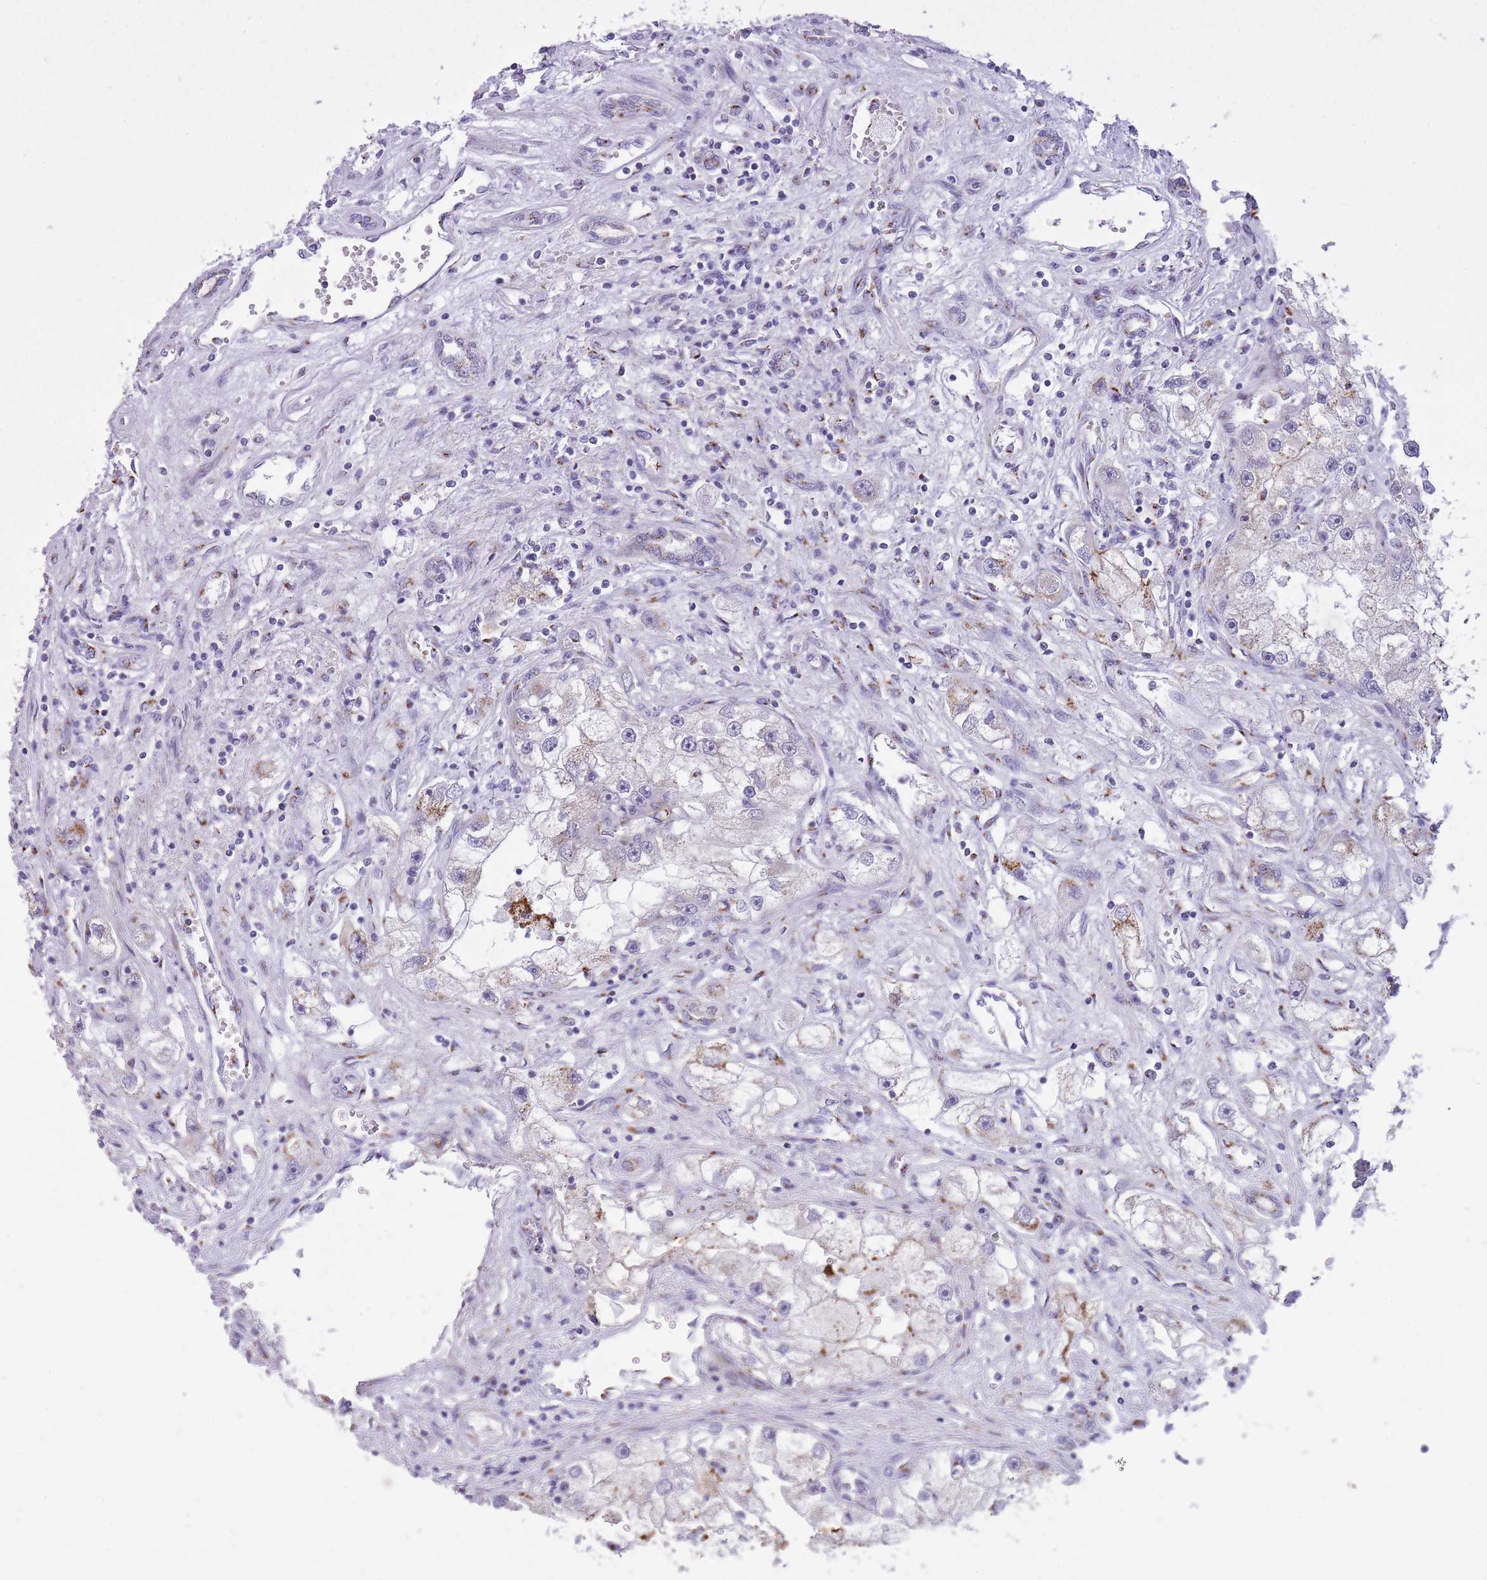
{"staining": {"intensity": "moderate", "quantity": "<25%", "location": "cytoplasmic/membranous"}, "tissue": "renal cancer", "cell_type": "Tumor cells", "image_type": "cancer", "snomed": [{"axis": "morphology", "description": "Adenocarcinoma, NOS"}, {"axis": "topography", "description": "Kidney"}], "caption": "Immunohistochemical staining of renal adenocarcinoma reveals low levels of moderate cytoplasmic/membranous staining in about <25% of tumor cells.", "gene": "B4GALT2", "patient": {"sex": "male", "age": 63}}